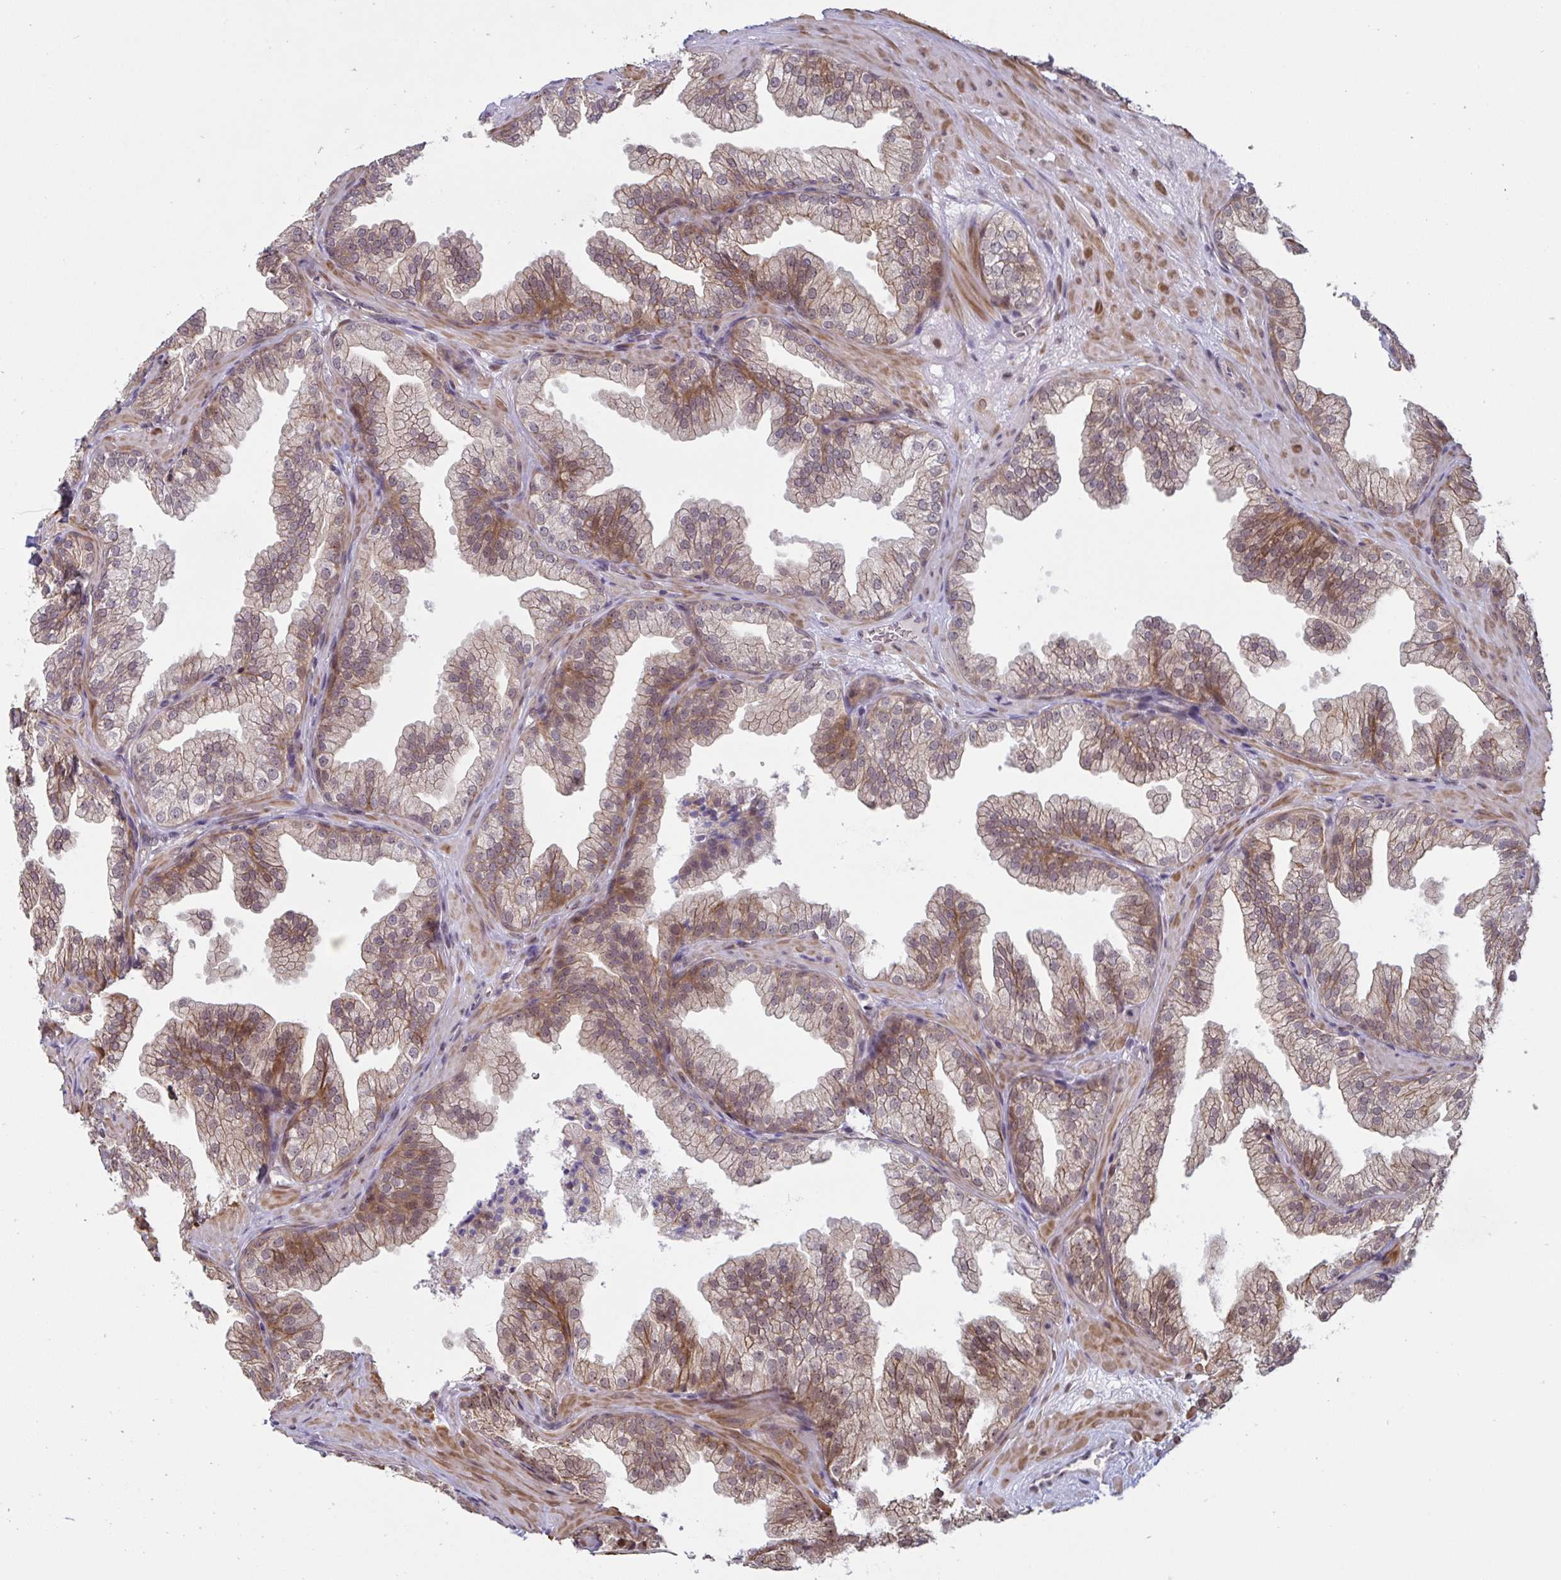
{"staining": {"intensity": "moderate", "quantity": "25%-75%", "location": "cytoplasmic/membranous"}, "tissue": "prostate", "cell_type": "Glandular cells", "image_type": "normal", "snomed": [{"axis": "morphology", "description": "Normal tissue, NOS"}, {"axis": "topography", "description": "Prostate"}], "caption": "Protein positivity by immunohistochemistry displays moderate cytoplasmic/membranous expression in approximately 25%-75% of glandular cells in unremarkable prostate.", "gene": "NLRP13", "patient": {"sex": "male", "age": 37}}